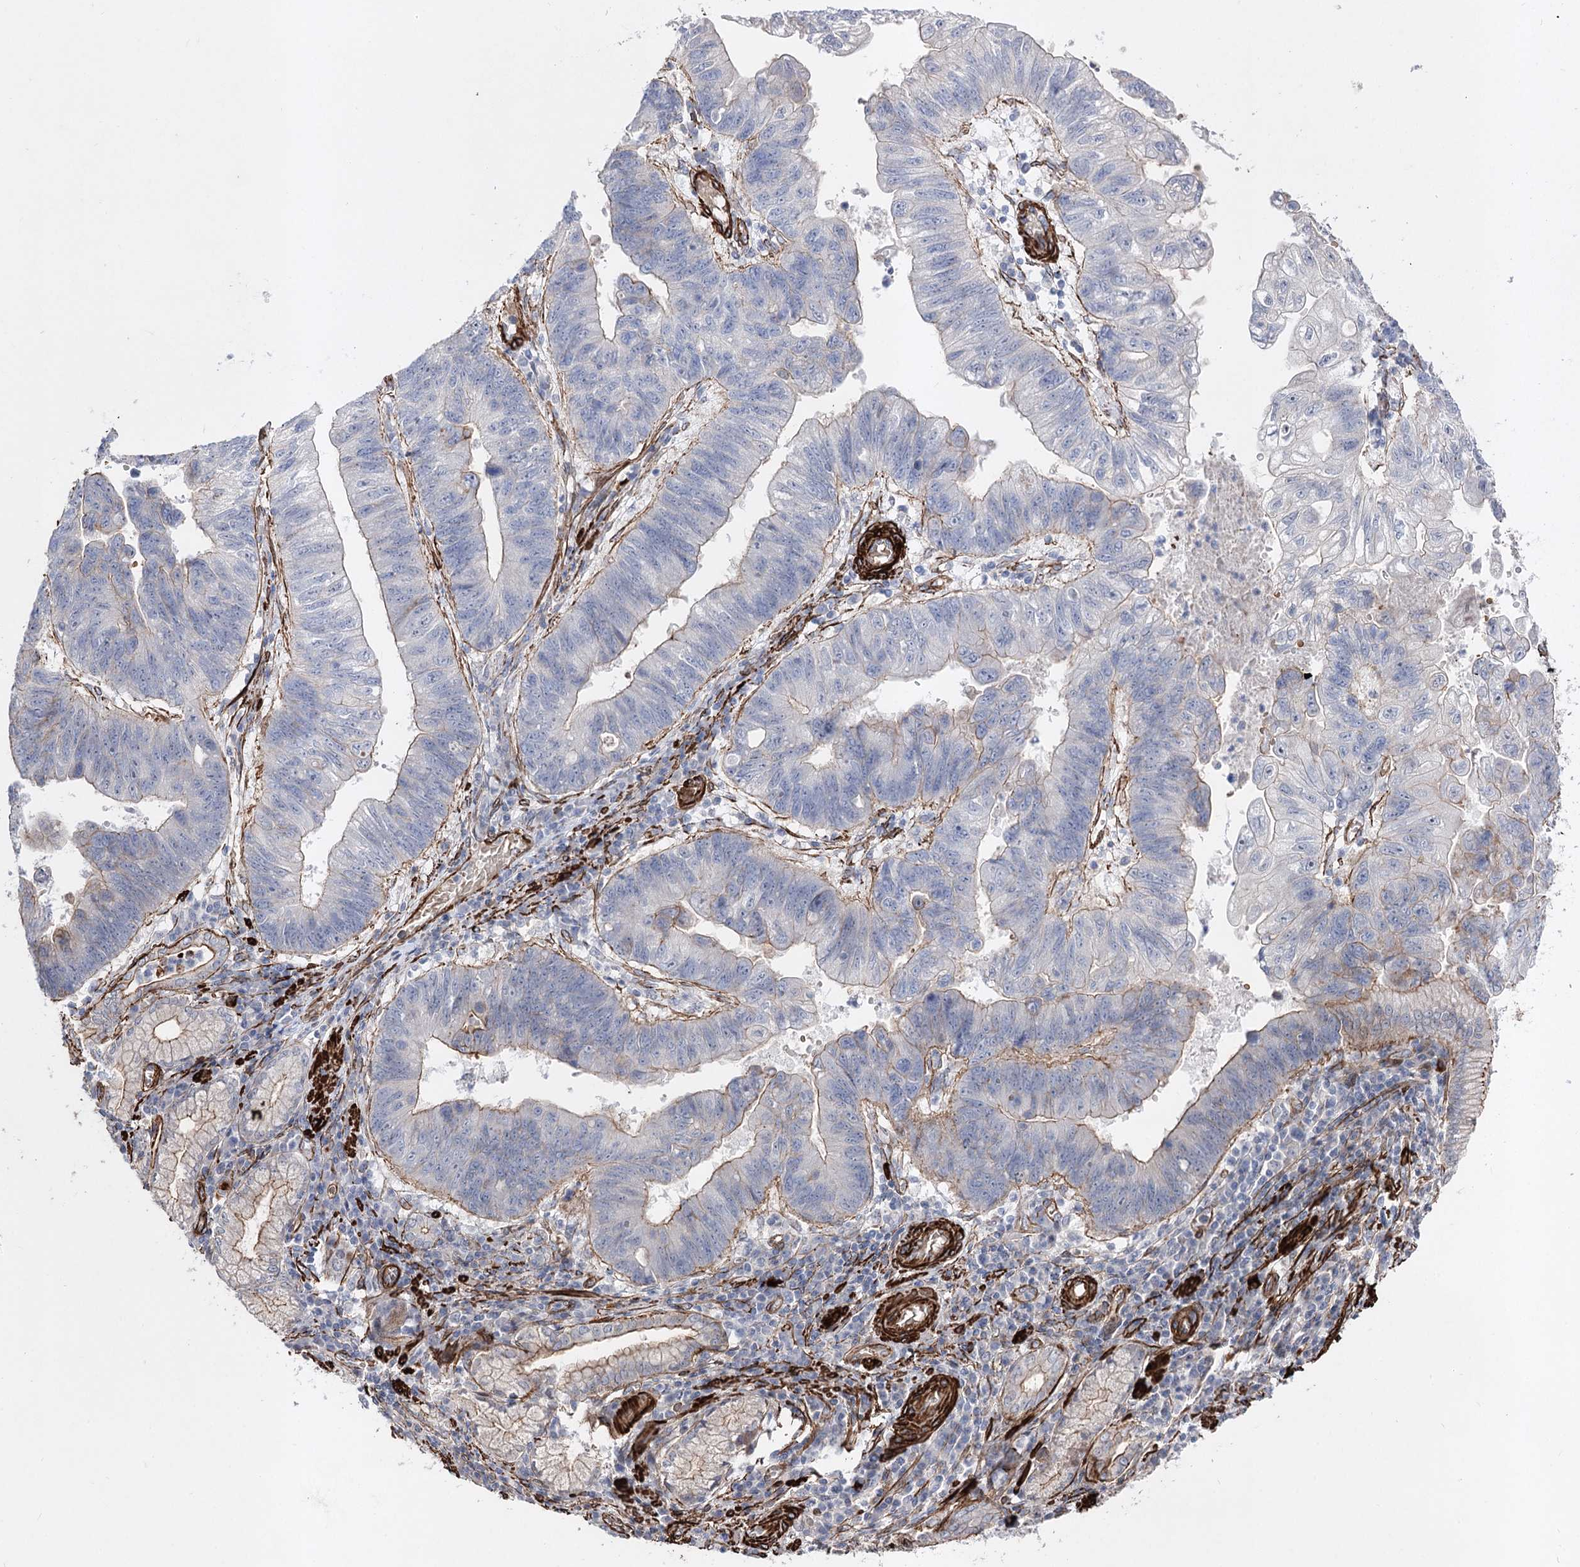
{"staining": {"intensity": "weak", "quantity": "25%-75%", "location": "cytoplasmic/membranous"}, "tissue": "stomach cancer", "cell_type": "Tumor cells", "image_type": "cancer", "snomed": [{"axis": "morphology", "description": "Adenocarcinoma, NOS"}, {"axis": "topography", "description": "Stomach"}], "caption": "The photomicrograph demonstrates immunohistochemical staining of stomach cancer (adenocarcinoma). There is weak cytoplasmic/membranous expression is present in approximately 25%-75% of tumor cells. (DAB IHC with brightfield microscopy, high magnification).", "gene": "ARHGAP20", "patient": {"sex": "male", "age": 59}}